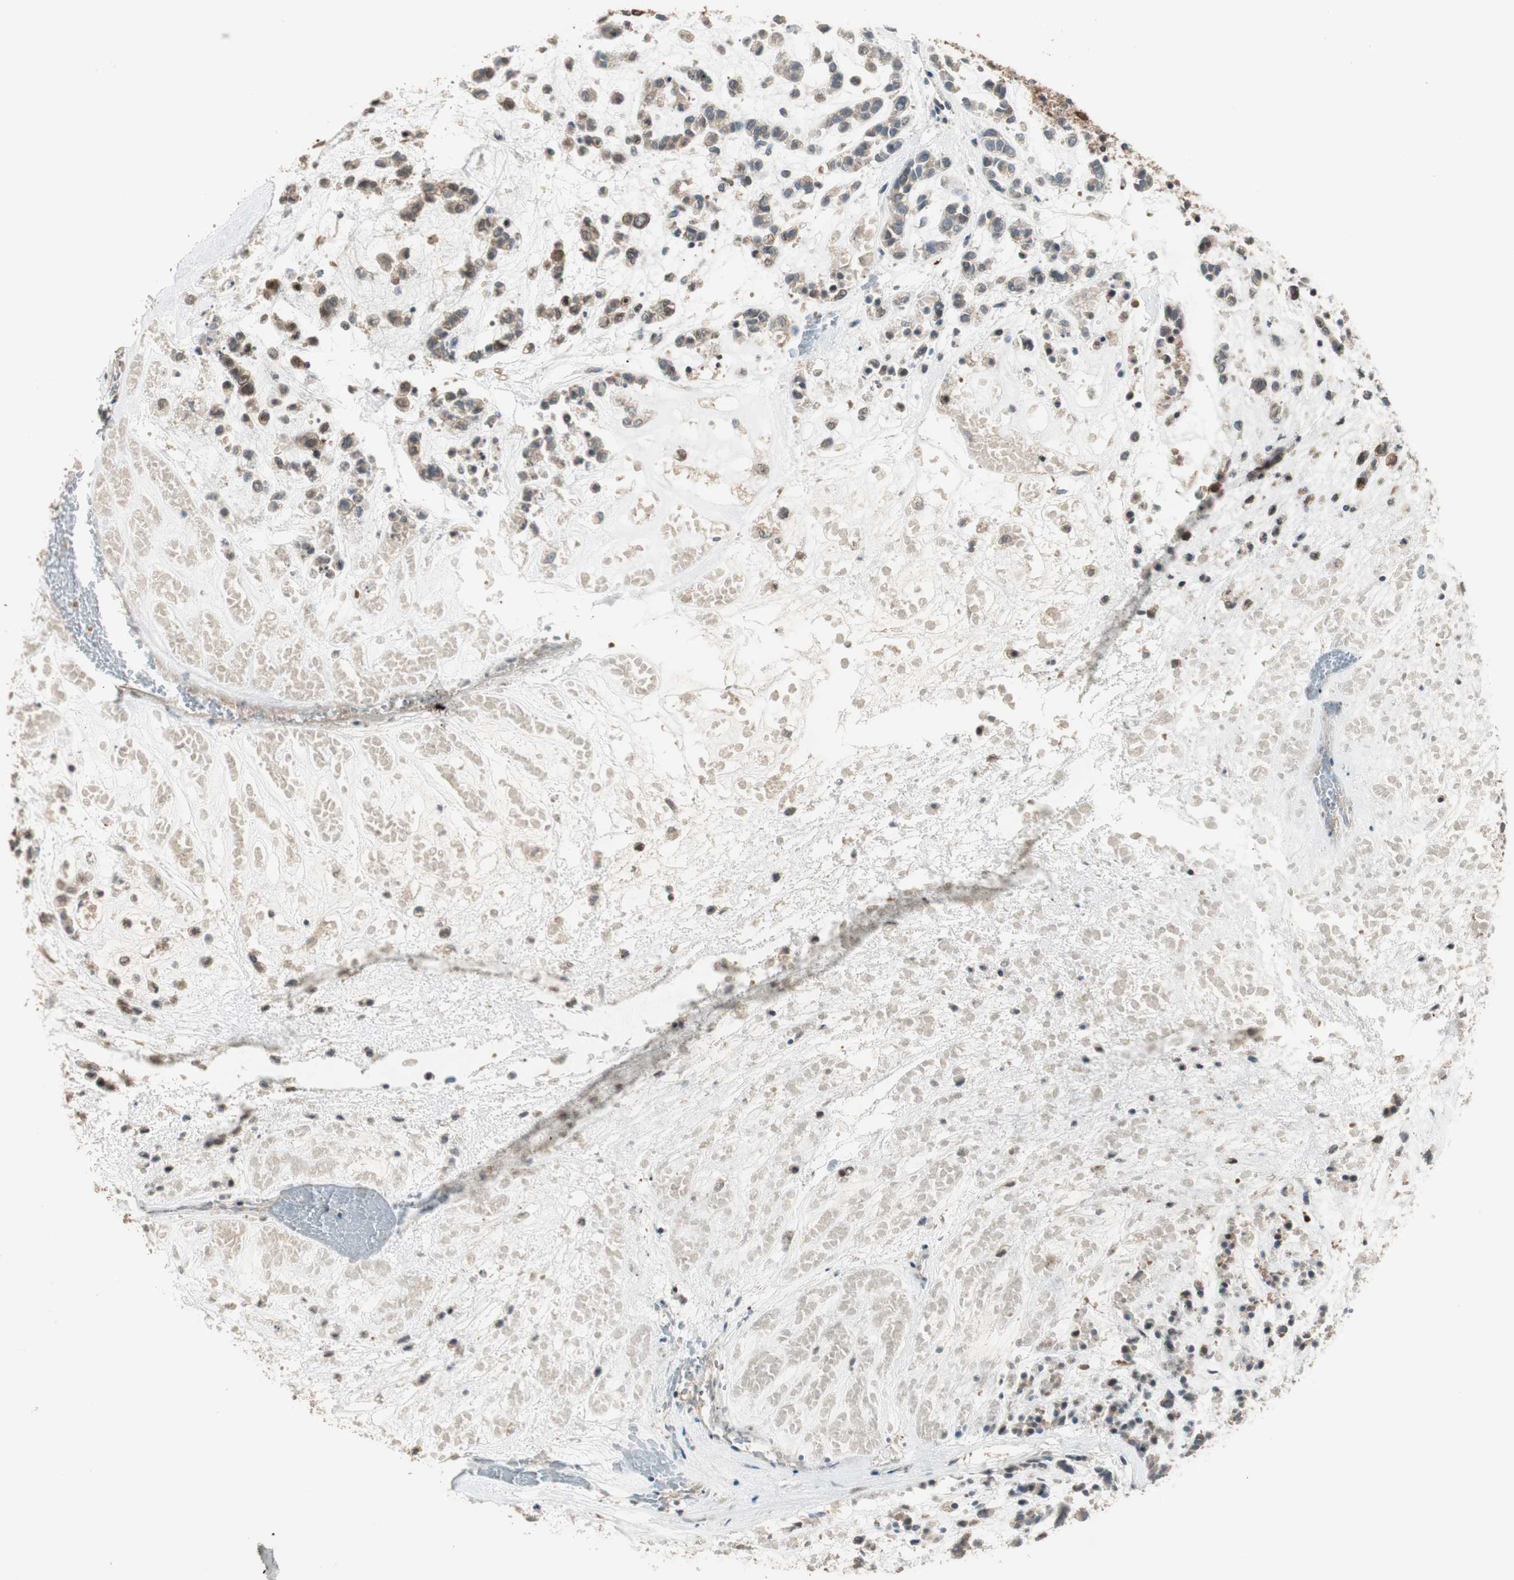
{"staining": {"intensity": "weak", "quantity": "25%-75%", "location": "cytoplasmic/membranous"}, "tissue": "head and neck cancer", "cell_type": "Tumor cells", "image_type": "cancer", "snomed": [{"axis": "morphology", "description": "Adenocarcinoma, NOS"}, {"axis": "morphology", "description": "Adenoma, NOS"}, {"axis": "topography", "description": "Head-Neck"}], "caption": "Adenoma (head and neck) stained for a protein (brown) displays weak cytoplasmic/membranous positive expression in about 25%-75% of tumor cells.", "gene": "PFDN5", "patient": {"sex": "female", "age": 55}}